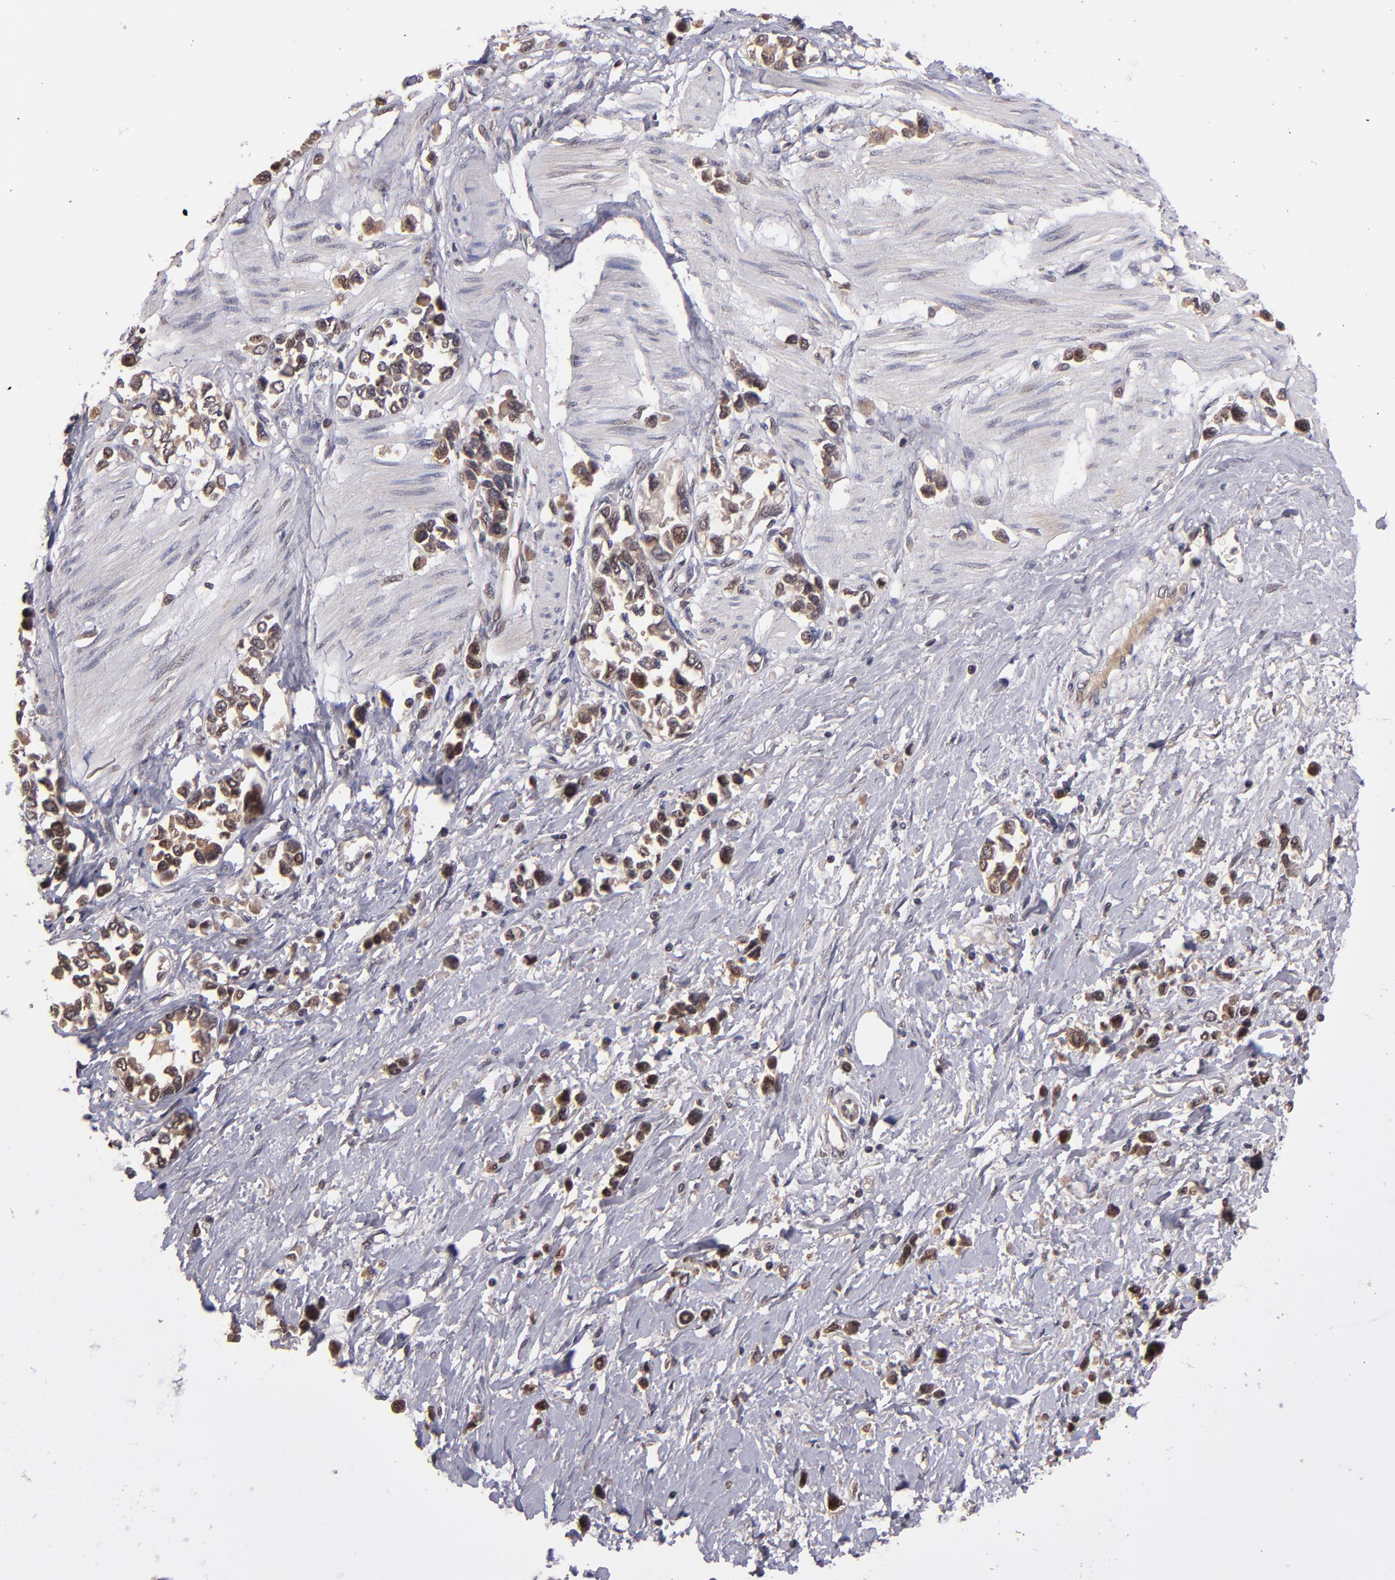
{"staining": {"intensity": "moderate", "quantity": ">75%", "location": "nuclear"}, "tissue": "stomach cancer", "cell_type": "Tumor cells", "image_type": "cancer", "snomed": [{"axis": "morphology", "description": "Adenocarcinoma, NOS"}, {"axis": "topography", "description": "Stomach, upper"}], "caption": "Protein expression analysis of stomach adenocarcinoma reveals moderate nuclear staining in about >75% of tumor cells.", "gene": "ABHD12B", "patient": {"sex": "male", "age": 76}}